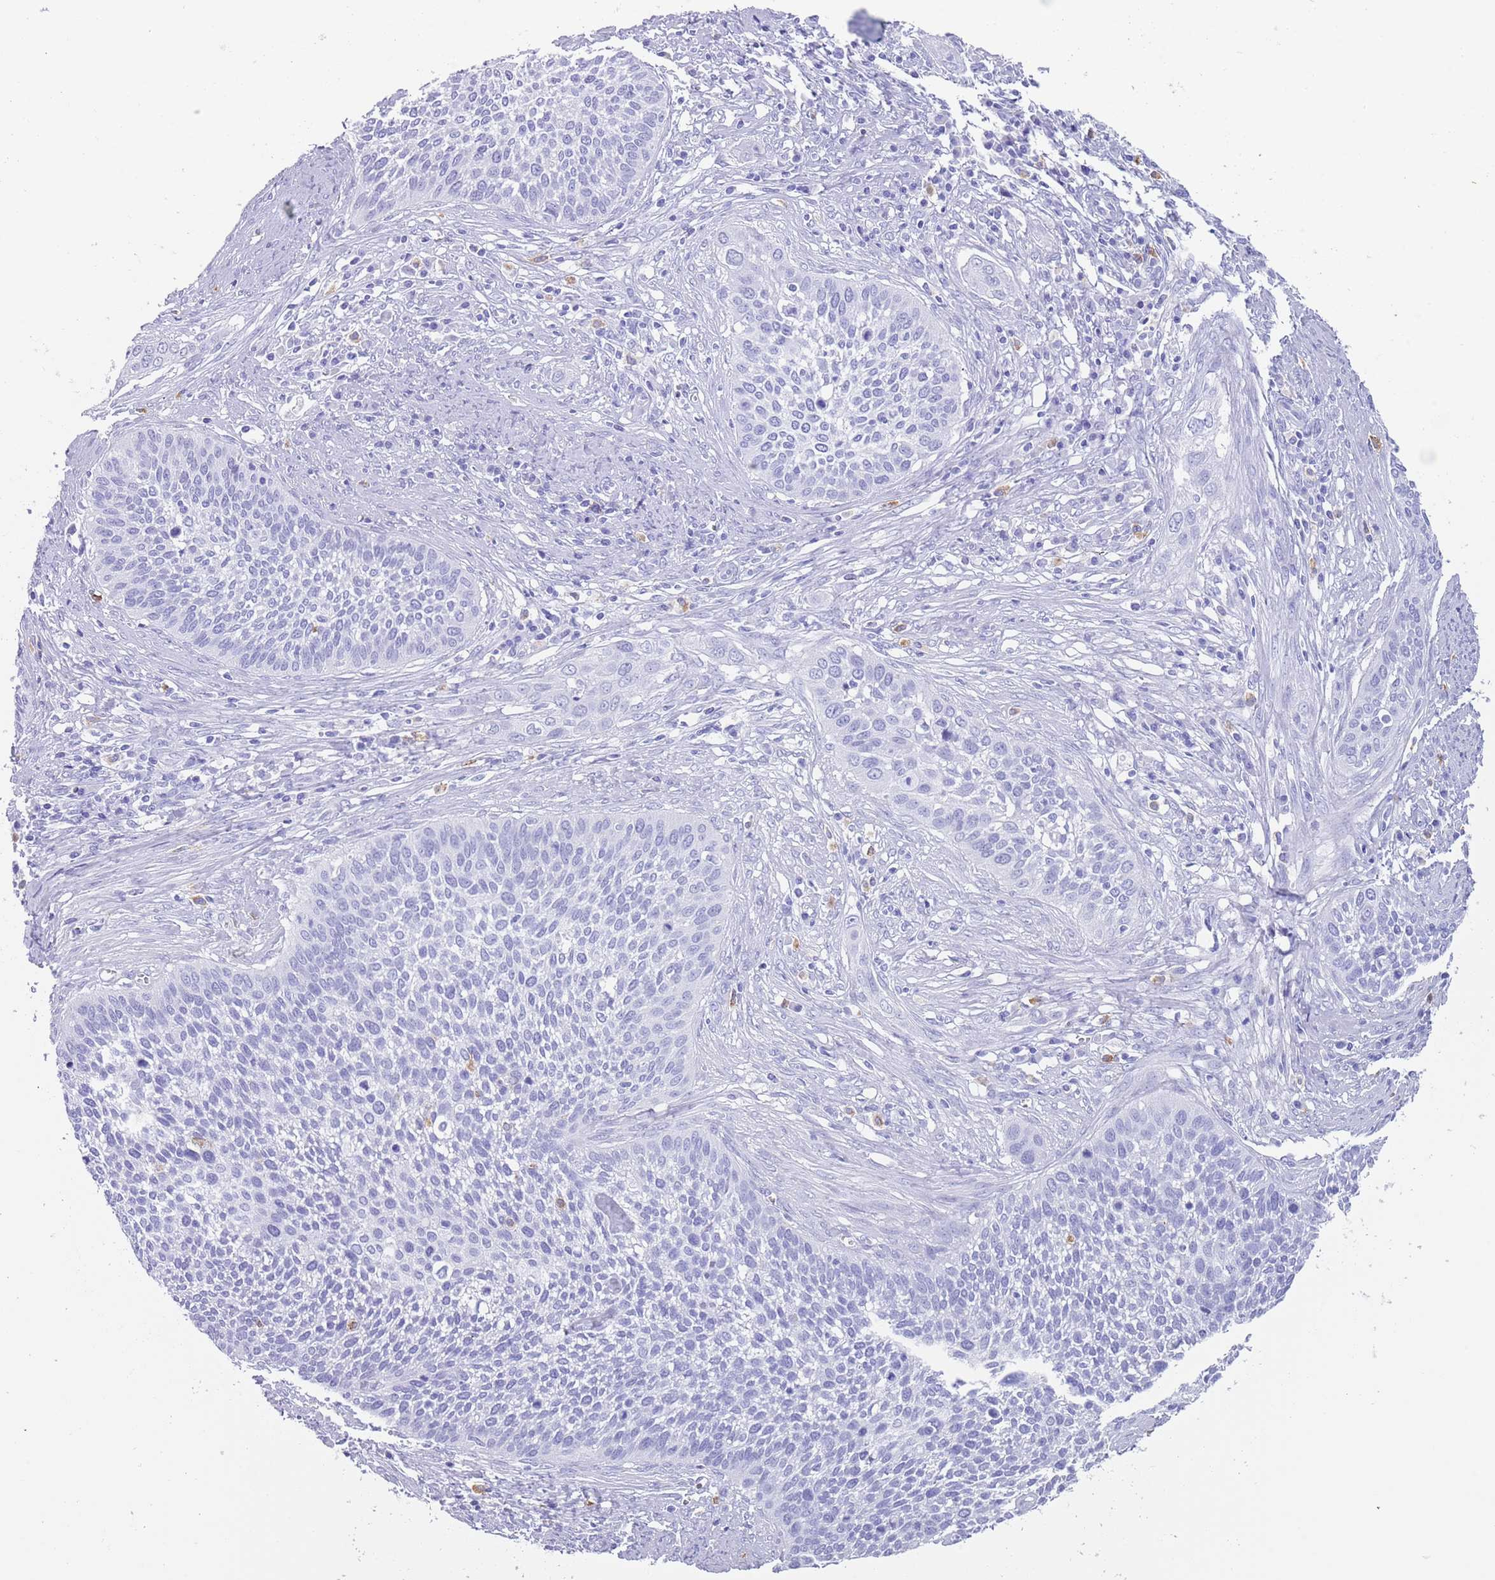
{"staining": {"intensity": "negative", "quantity": "none", "location": "none"}, "tissue": "cervical cancer", "cell_type": "Tumor cells", "image_type": "cancer", "snomed": [{"axis": "morphology", "description": "Squamous cell carcinoma, NOS"}, {"axis": "topography", "description": "Cervix"}], "caption": "Immunohistochemical staining of cervical squamous cell carcinoma reveals no significant staining in tumor cells. (Brightfield microscopy of DAB IHC at high magnification).", "gene": "MYADML2", "patient": {"sex": "female", "age": 34}}